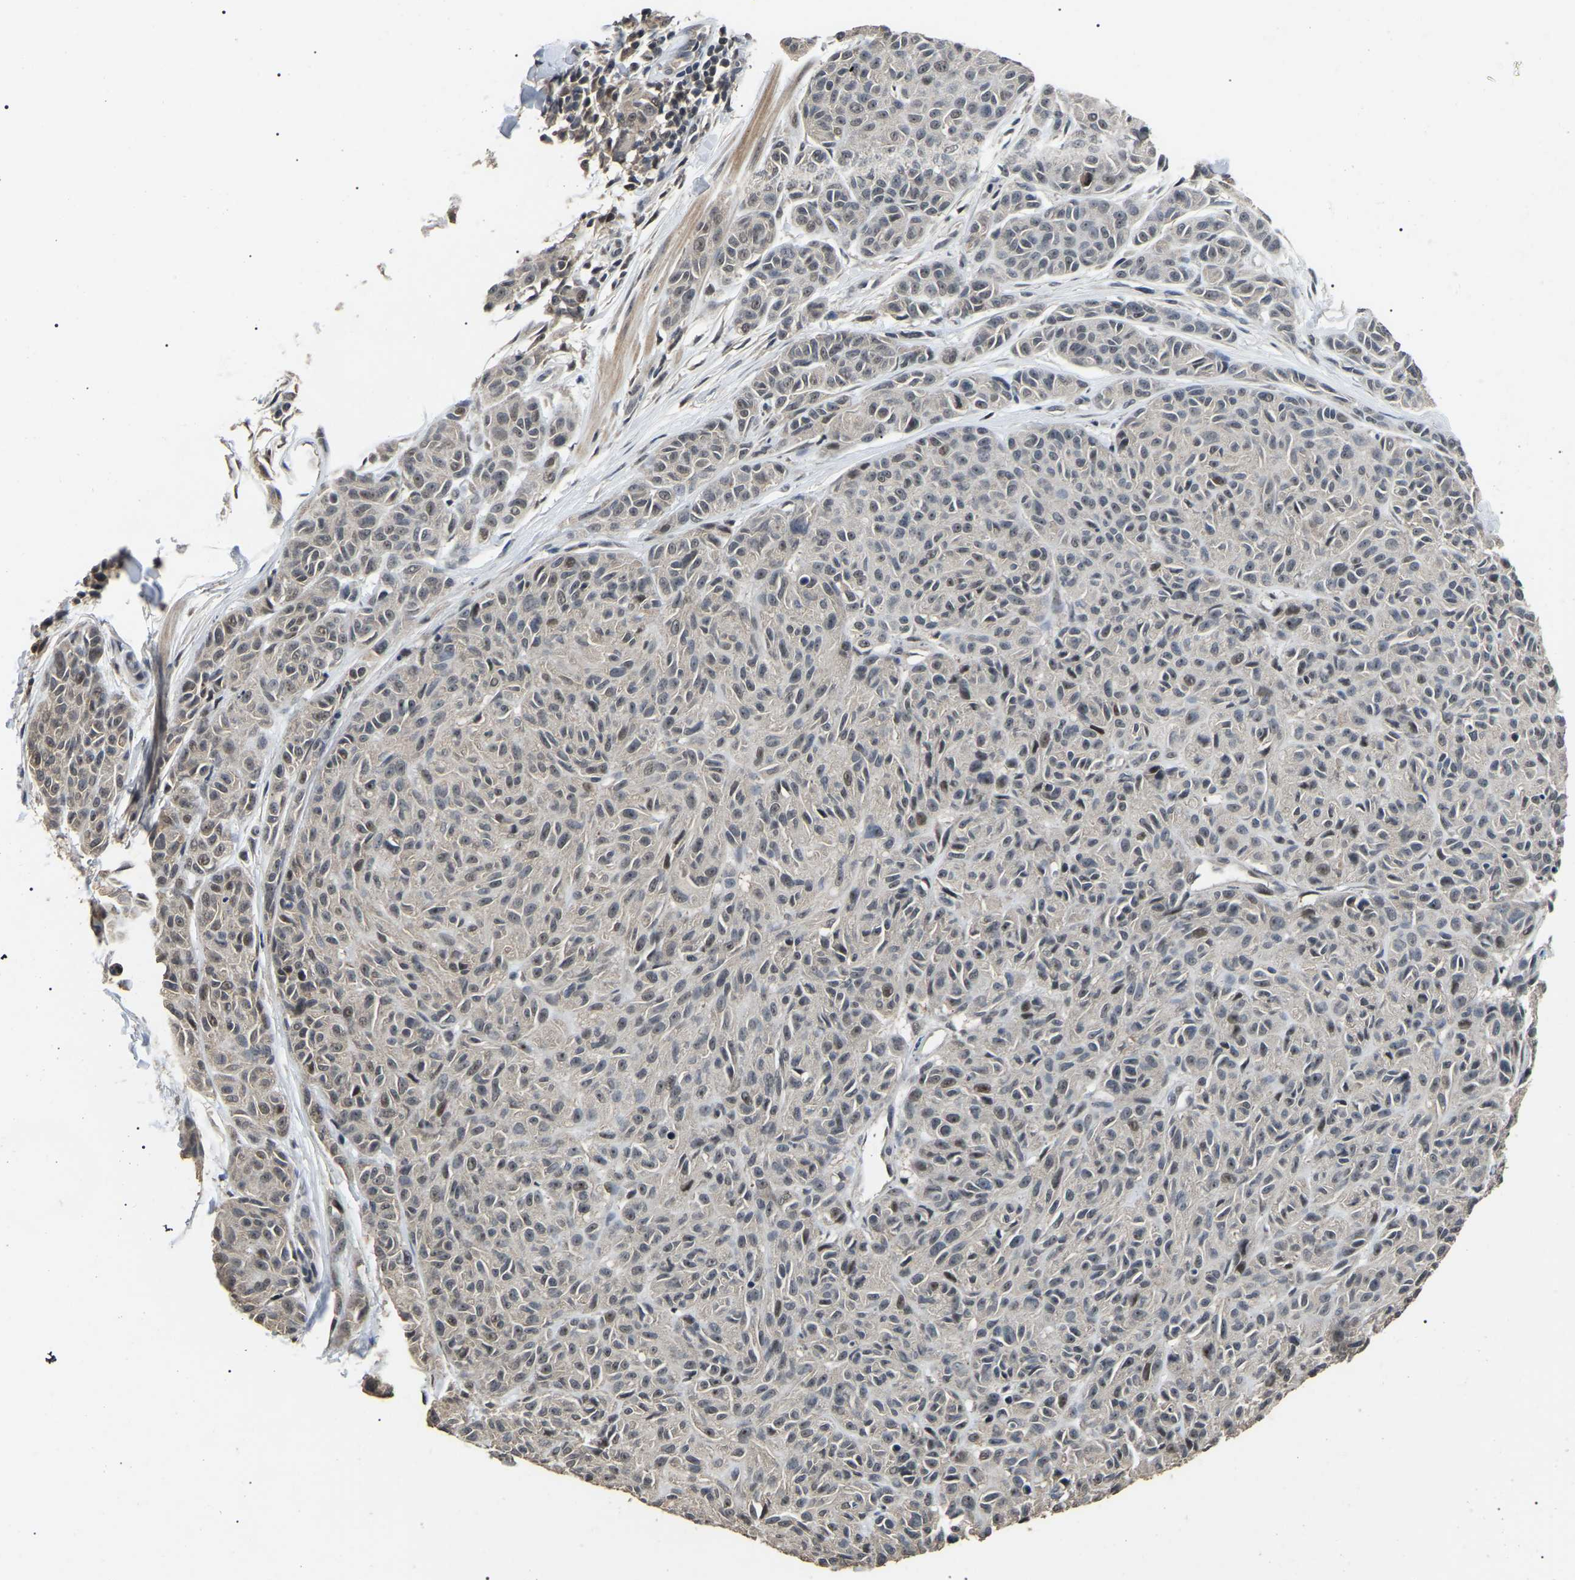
{"staining": {"intensity": "weak", "quantity": "<25%", "location": "nuclear"}, "tissue": "melanoma", "cell_type": "Tumor cells", "image_type": "cancer", "snomed": [{"axis": "morphology", "description": "Malignant melanoma, NOS"}, {"axis": "topography", "description": "Skin"}], "caption": "Tumor cells show no significant protein expression in malignant melanoma. (Brightfield microscopy of DAB (3,3'-diaminobenzidine) immunohistochemistry at high magnification).", "gene": "PPM1E", "patient": {"sex": "male", "age": 62}}